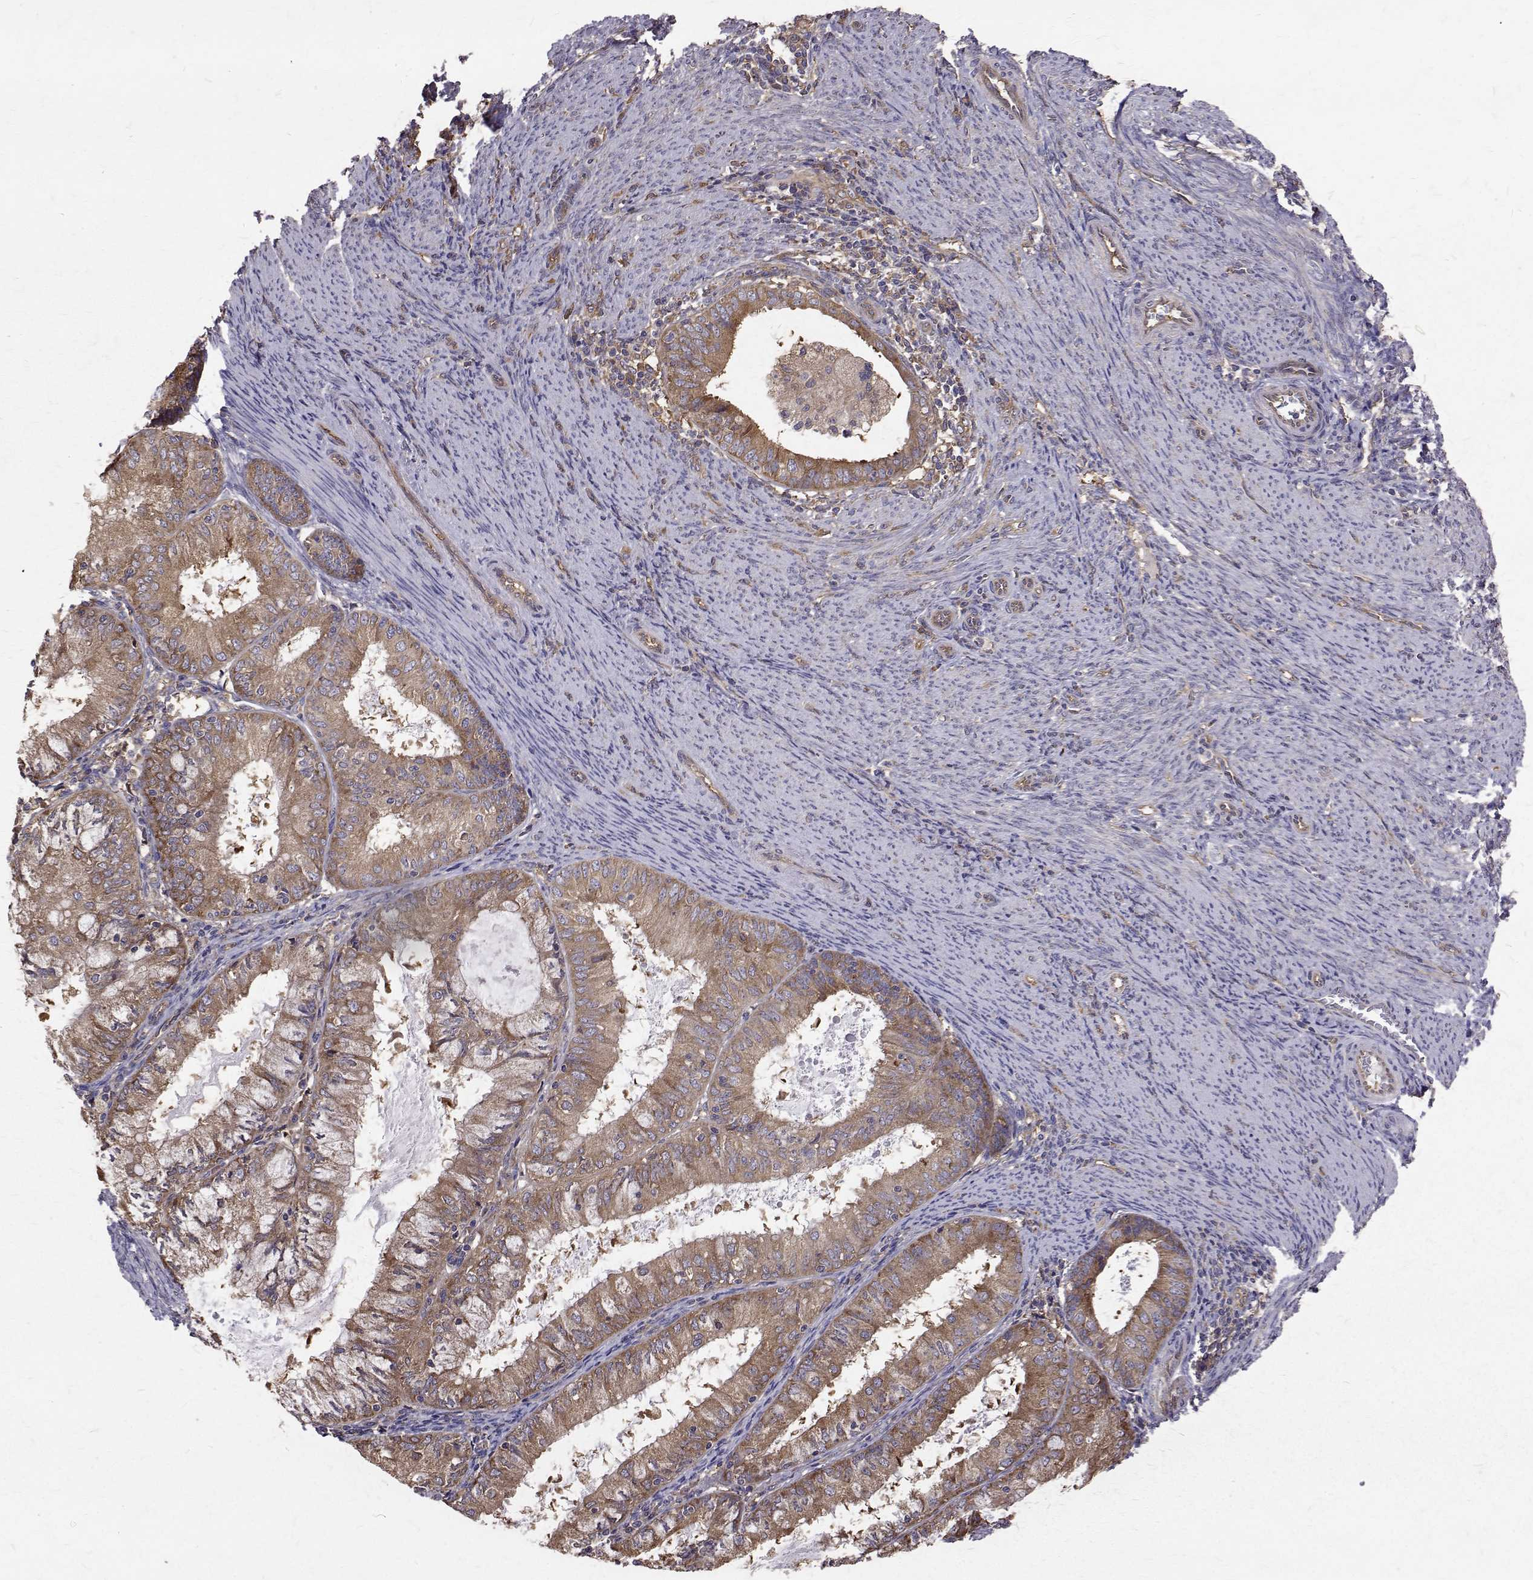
{"staining": {"intensity": "moderate", "quantity": ">75%", "location": "cytoplasmic/membranous"}, "tissue": "endometrial cancer", "cell_type": "Tumor cells", "image_type": "cancer", "snomed": [{"axis": "morphology", "description": "Adenocarcinoma, NOS"}, {"axis": "topography", "description": "Endometrium"}], "caption": "Moderate cytoplasmic/membranous expression for a protein is present in approximately >75% of tumor cells of adenocarcinoma (endometrial) using IHC.", "gene": "FARSB", "patient": {"sex": "female", "age": 57}}